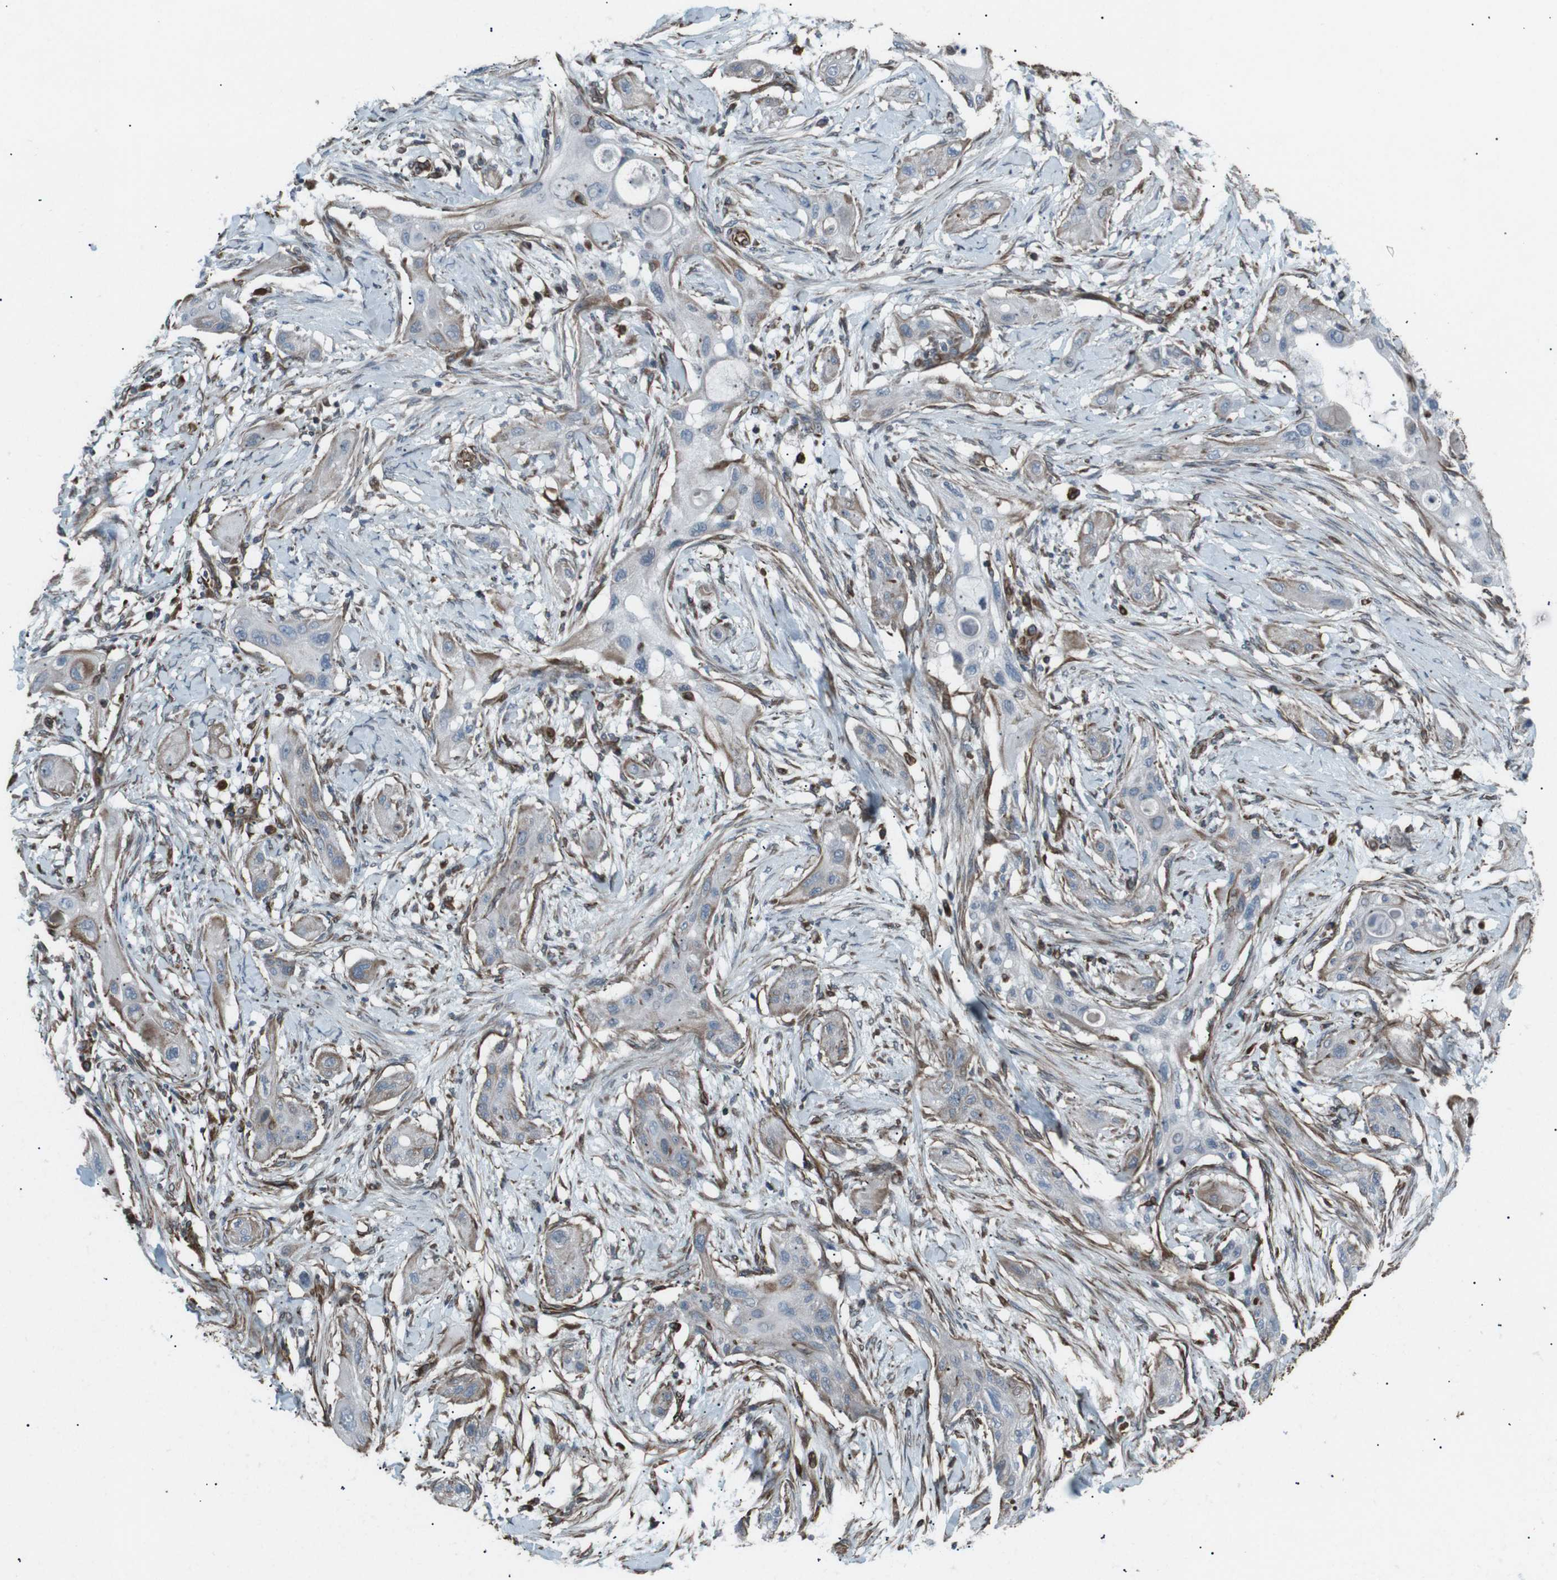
{"staining": {"intensity": "weak", "quantity": ">75%", "location": "cytoplasmic/membranous"}, "tissue": "lung cancer", "cell_type": "Tumor cells", "image_type": "cancer", "snomed": [{"axis": "morphology", "description": "Squamous cell carcinoma, NOS"}, {"axis": "topography", "description": "Lung"}], "caption": "This micrograph exhibits IHC staining of lung cancer (squamous cell carcinoma), with low weak cytoplasmic/membranous staining in approximately >75% of tumor cells.", "gene": "TMEM141", "patient": {"sex": "female", "age": 47}}